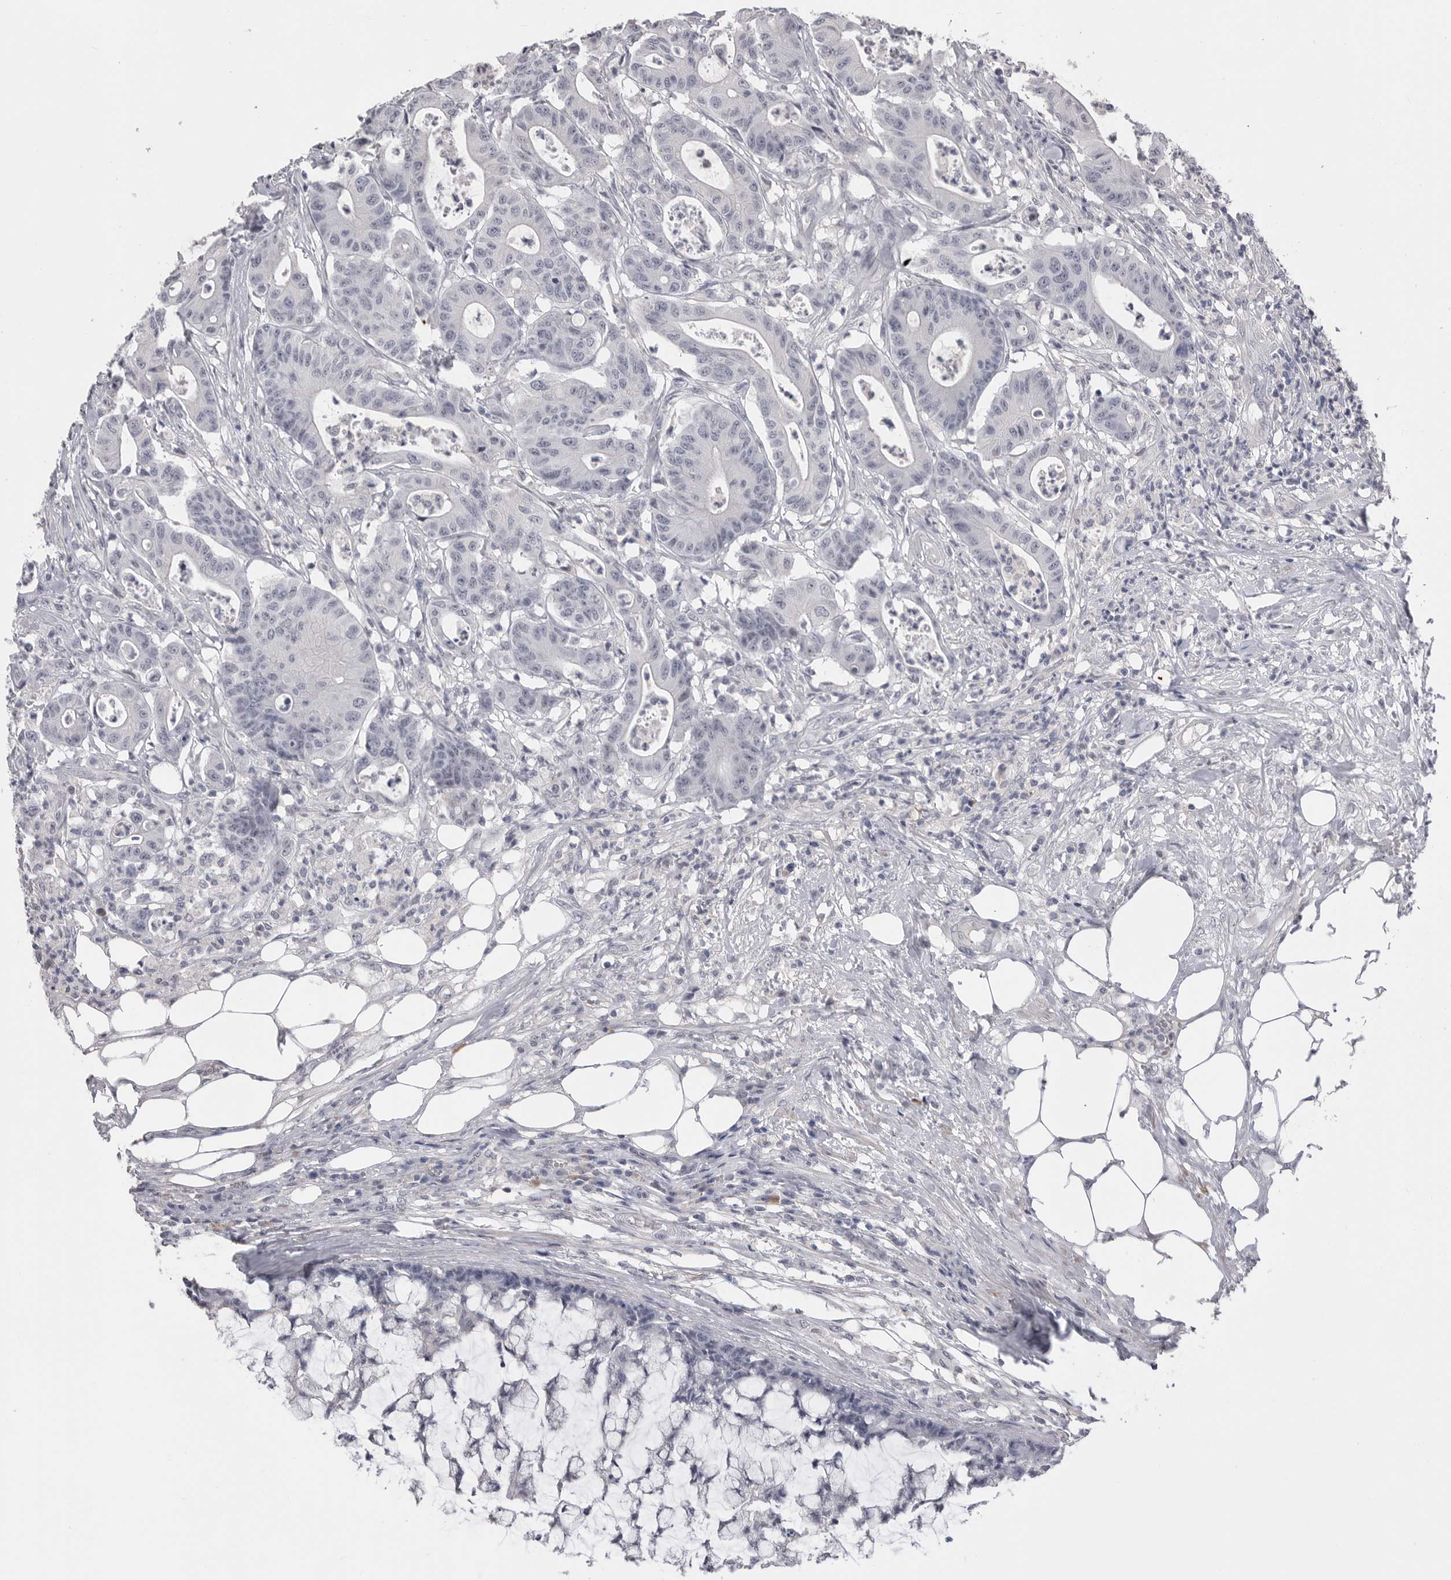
{"staining": {"intensity": "negative", "quantity": "none", "location": "none"}, "tissue": "colorectal cancer", "cell_type": "Tumor cells", "image_type": "cancer", "snomed": [{"axis": "morphology", "description": "Adenocarcinoma, NOS"}, {"axis": "topography", "description": "Colon"}], "caption": "Human colorectal adenocarcinoma stained for a protein using immunohistochemistry demonstrates no staining in tumor cells.", "gene": "PLEKHF1", "patient": {"sex": "female", "age": 84}}